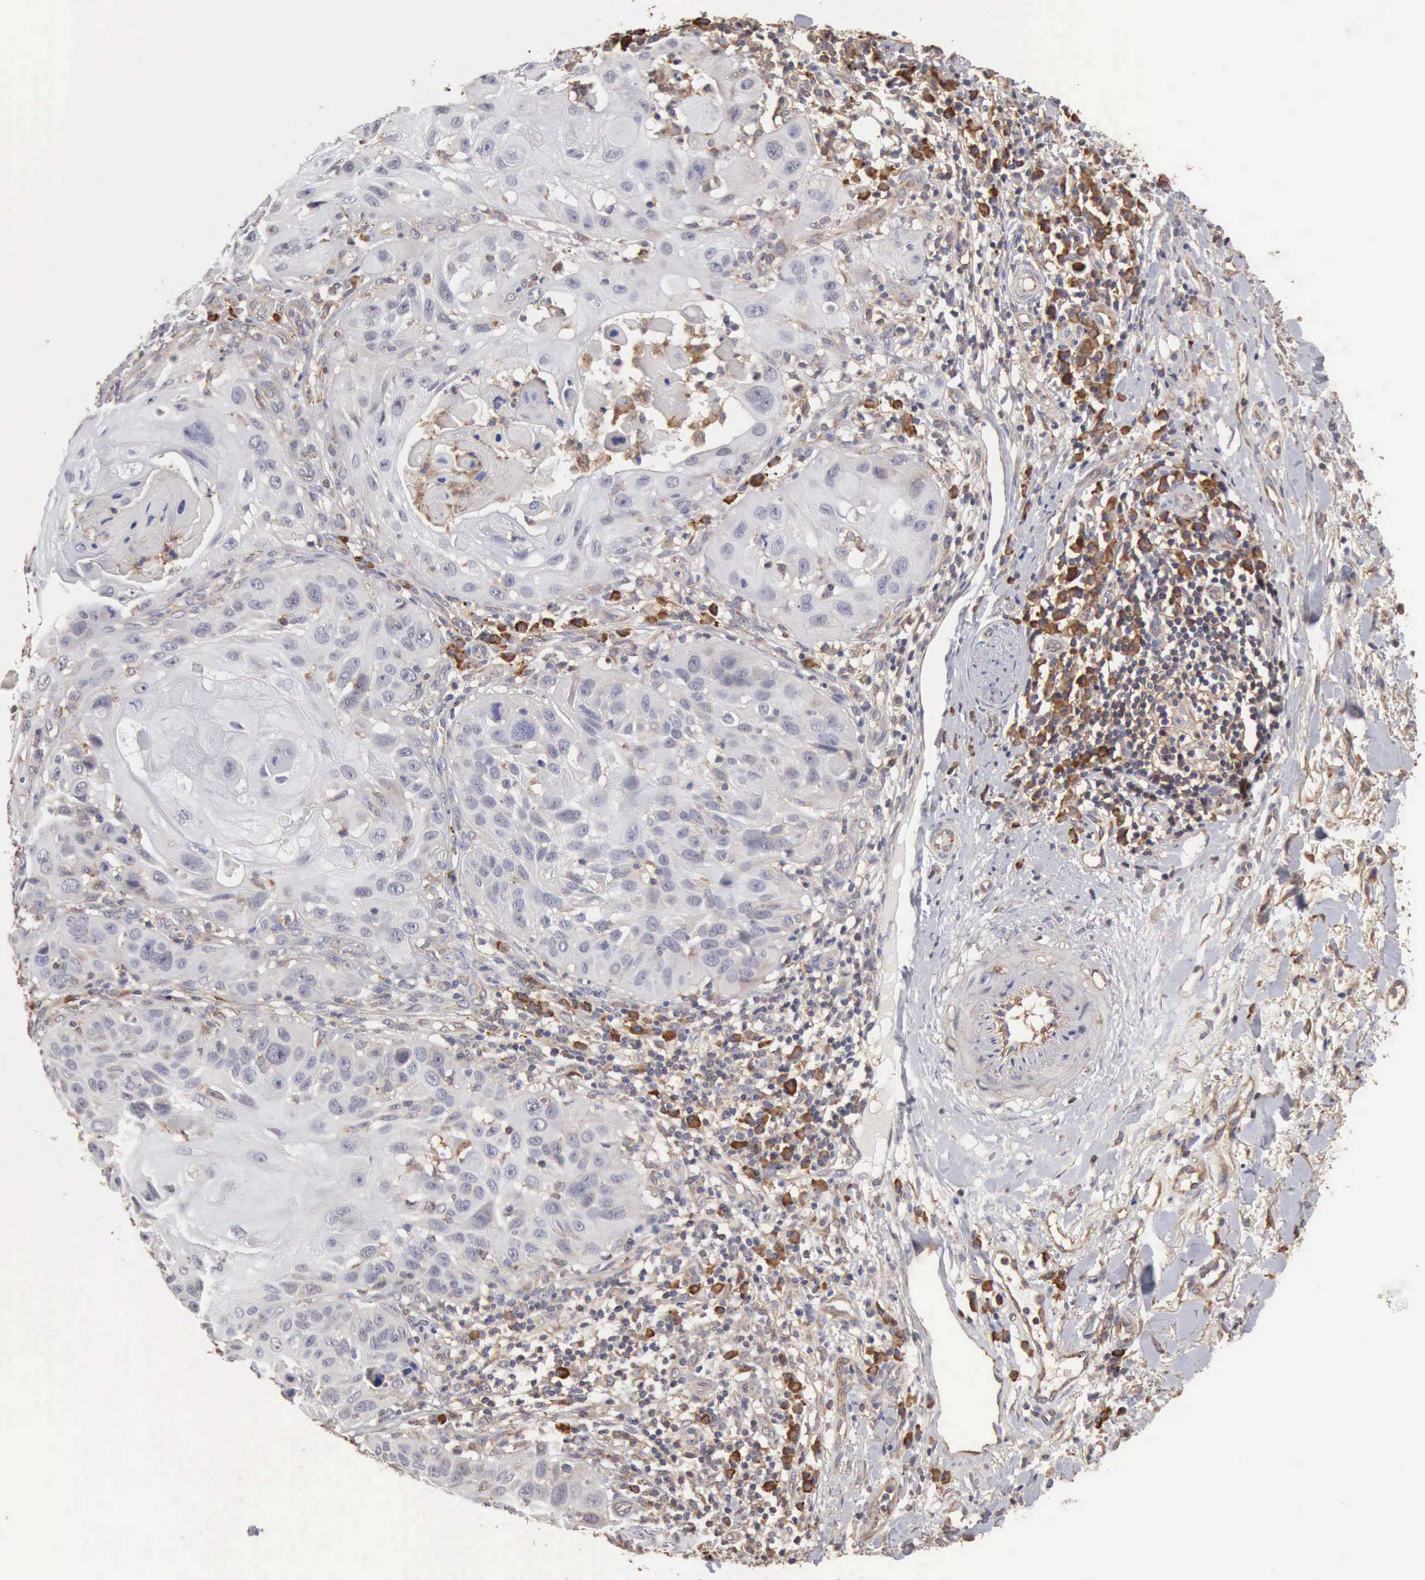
{"staining": {"intensity": "negative", "quantity": "none", "location": "none"}, "tissue": "skin cancer", "cell_type": "Tumor cells", "image_type": "cancer", "snomed": [{"axis": "morphology", "description": "Squamous cell carcinoma, NOS"}, {"axis": "topography", "description": "Skin"}], "caption": "Skin cancer stained for a protein using immunohistochemistry (IHC) shows no staining tumor cells.", "gene": "GPR101", "patient": {"sex": "female", "age": 89}}